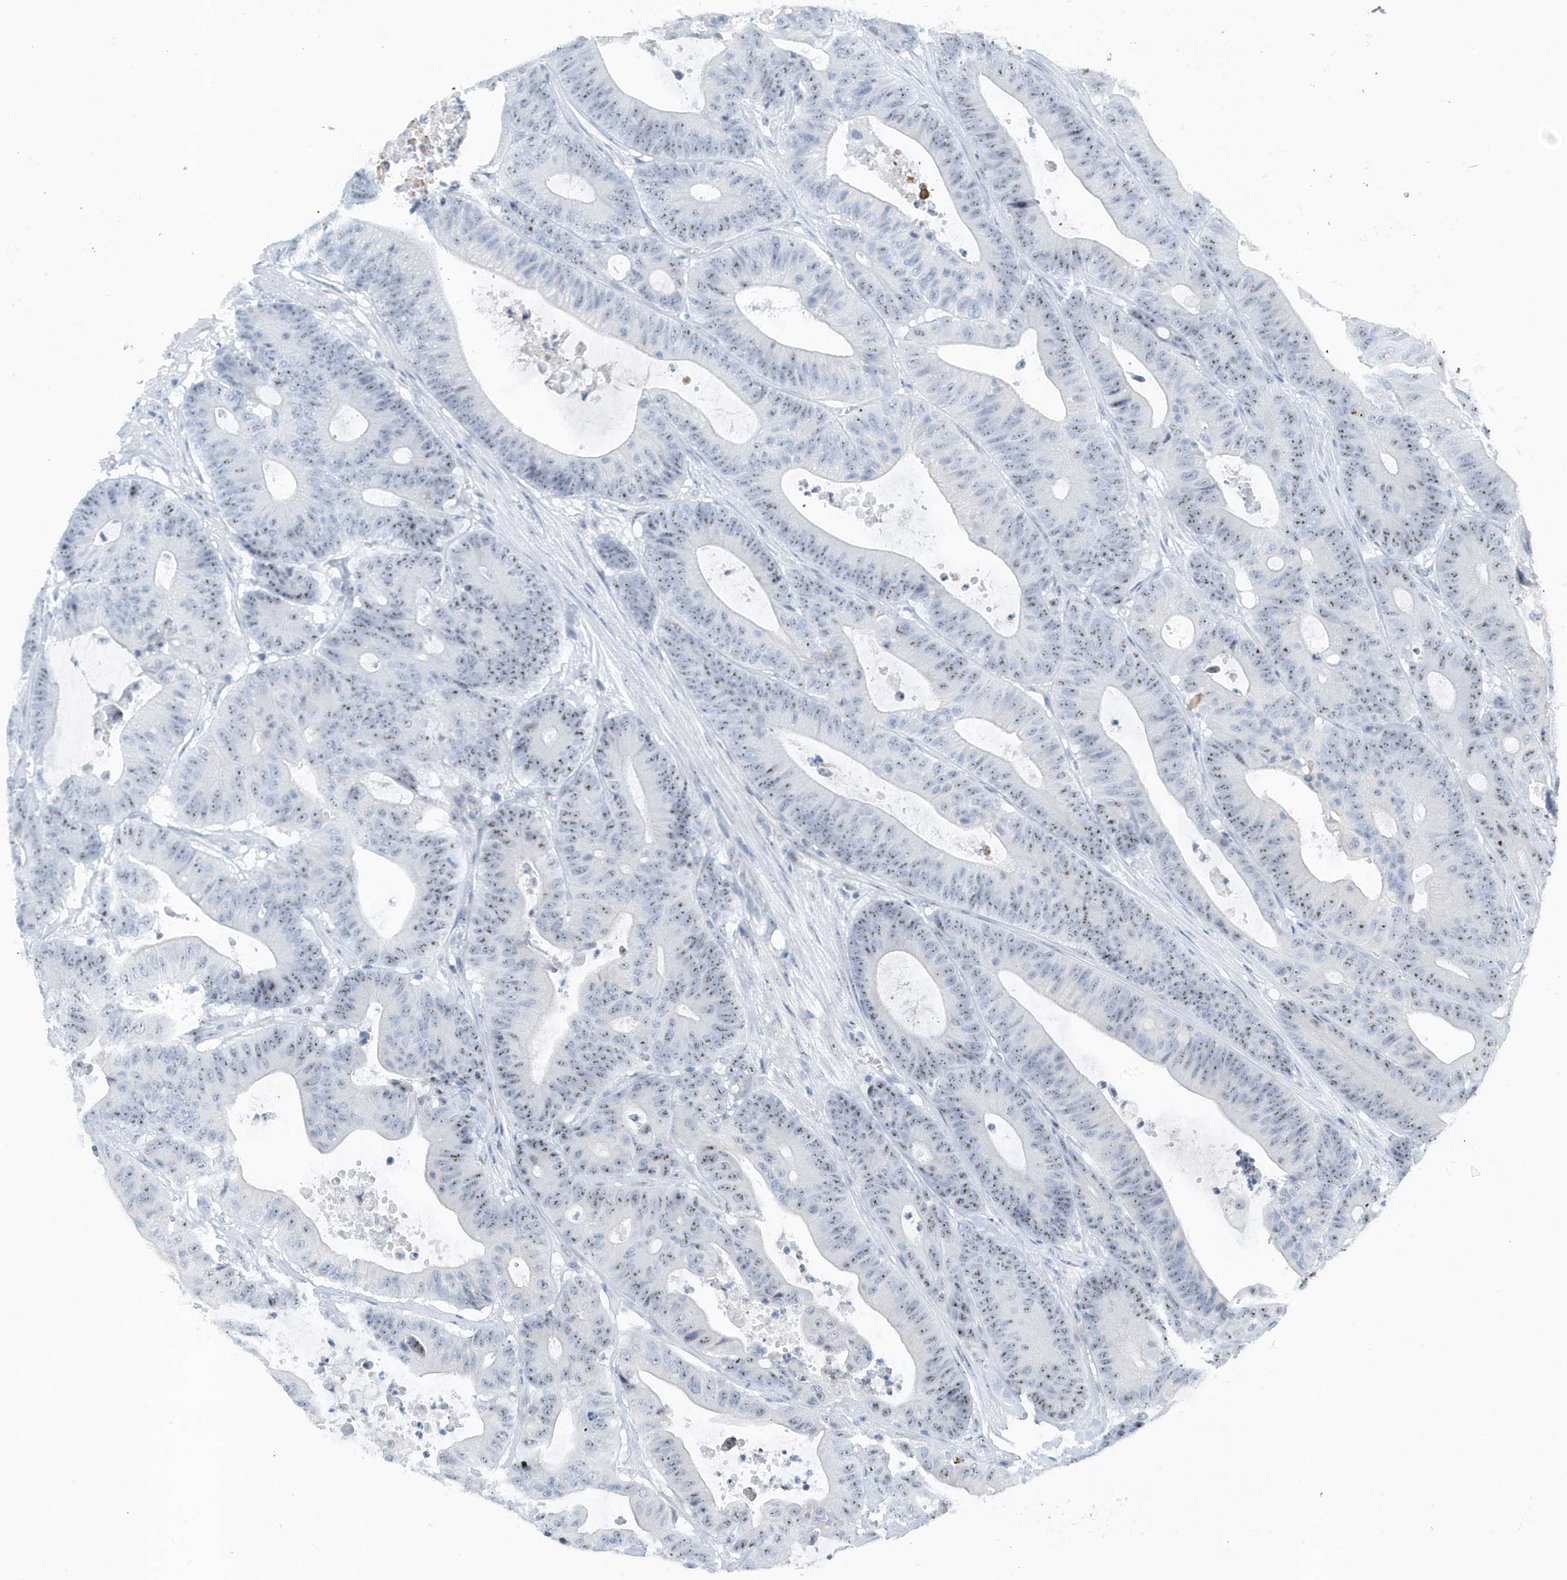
{"staining": {"intensity": "weak", "quantity": ">75%", "location": "nuclear"}, "tissue": "colorectal cancer", "cell_type": "Tumor cells", "image_type": "cancer", "snomed": [{"axis": "morphology", "description": "Adenocarcinoma, NOS"}, {"axis": "topography", "description": "Colon"}], "caption": "A brown stain shows weak nuclear positivity of a protein in human colorectal adenocarcinoma tumor cells.", "gene": "RPF2", "patient": {"sex": "female", "age": 84}}